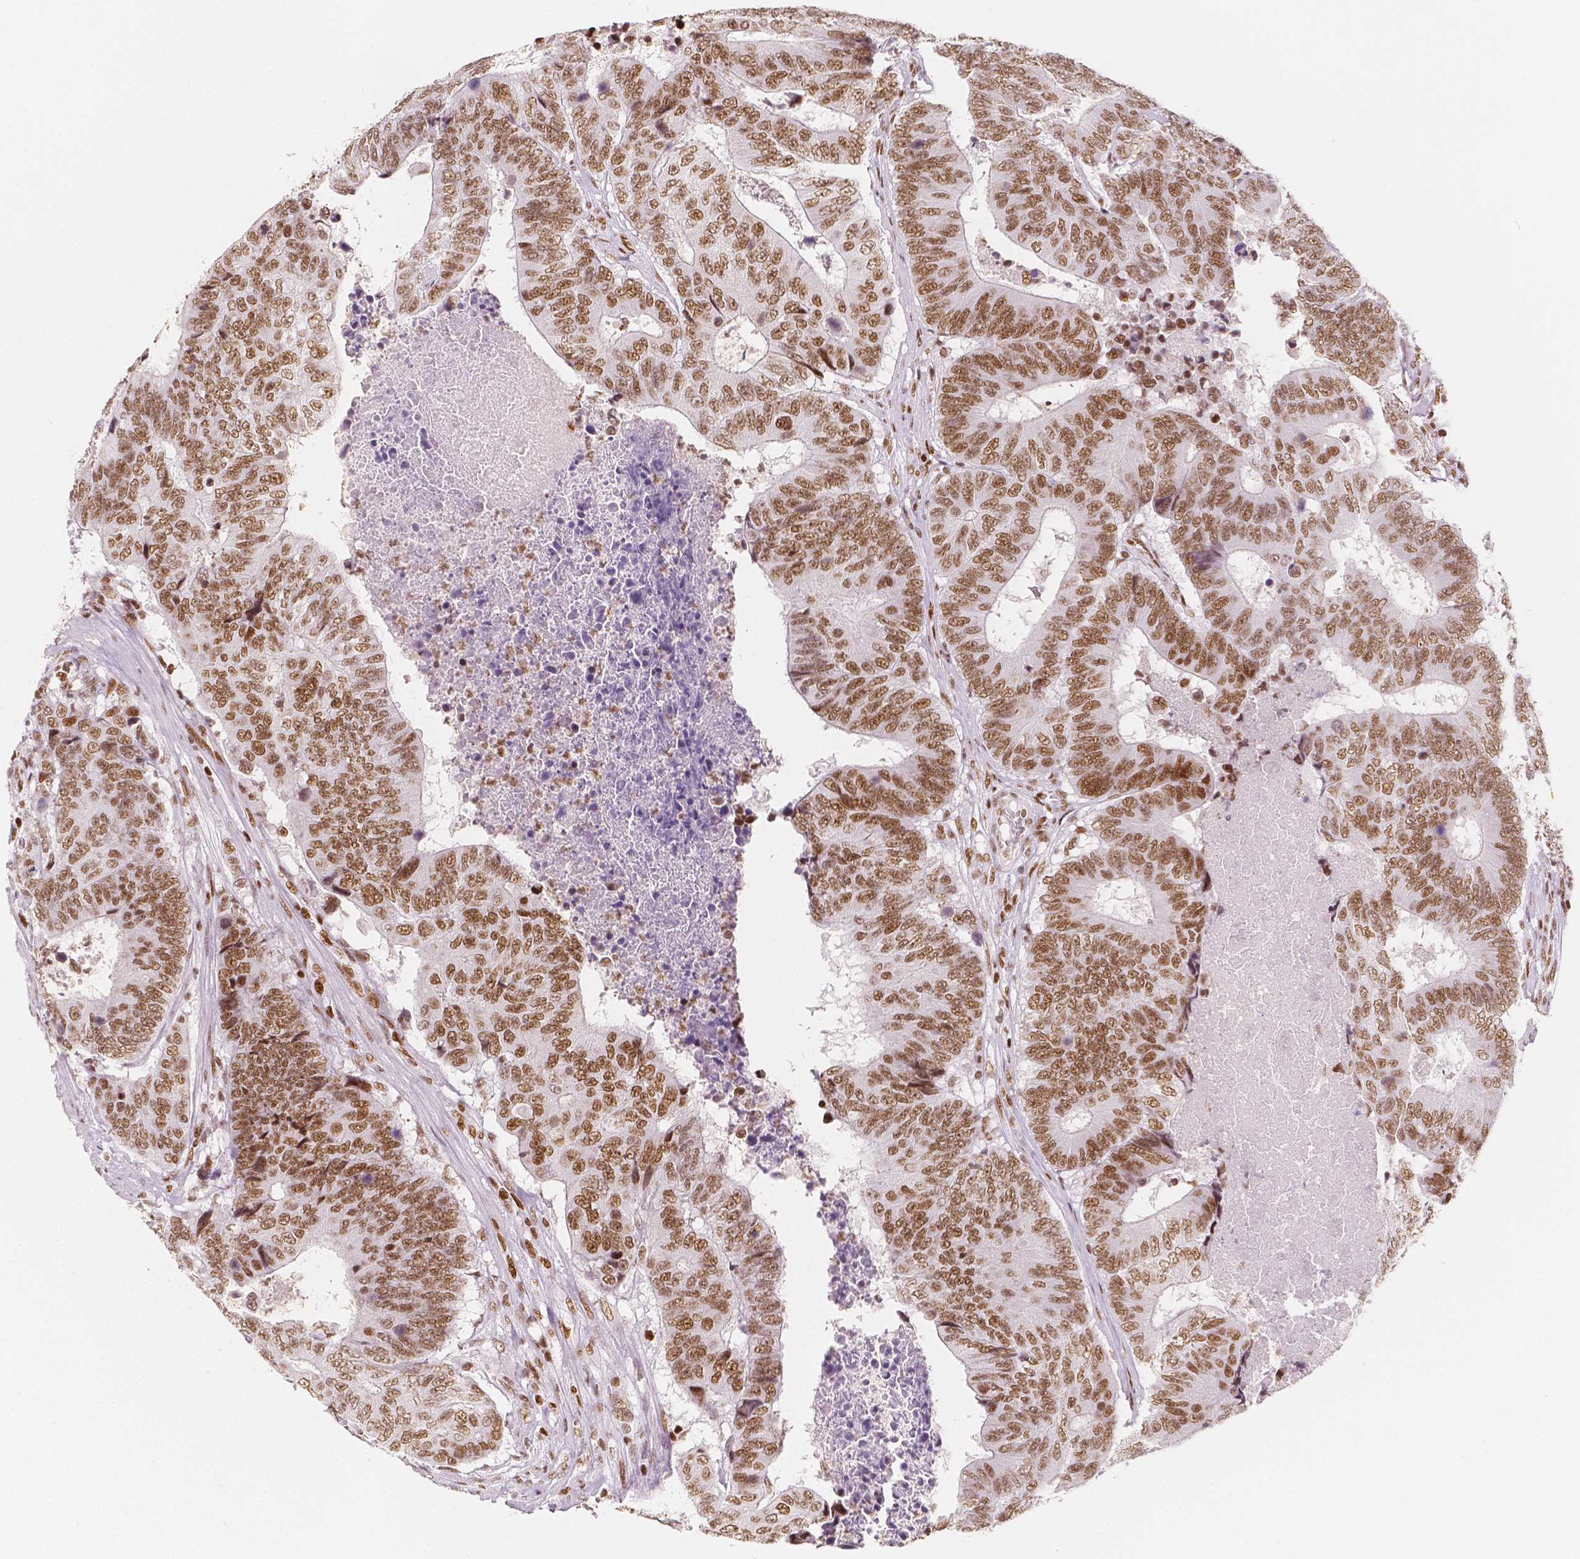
{"staining": {"intensity": "moderate", "quantity": ">75%", "location": "nuclear"}, "tissue": "colorectal cancer", "cell_type": "Tumor cells", "image_type": "cancer", "snomed": [{"axis": "morphology", "description": "Adenocarcinoma, NOS"}, {"axis": "topography", "description": "Colon"}], "caption": "Colorectal adenocarcinoma was stained to show a protein in brown. There is medium levels of moderate nuclear staining in approximately >75% of tumor cells. The protein is stained brown, and the nuclei are stained in blue (DAB (3,3'-diaminobenzidine) IHC with brightfield microscopy, high magnification).", "gene": "HDAC1", "patient": {"sex": "female", "age": 48}}